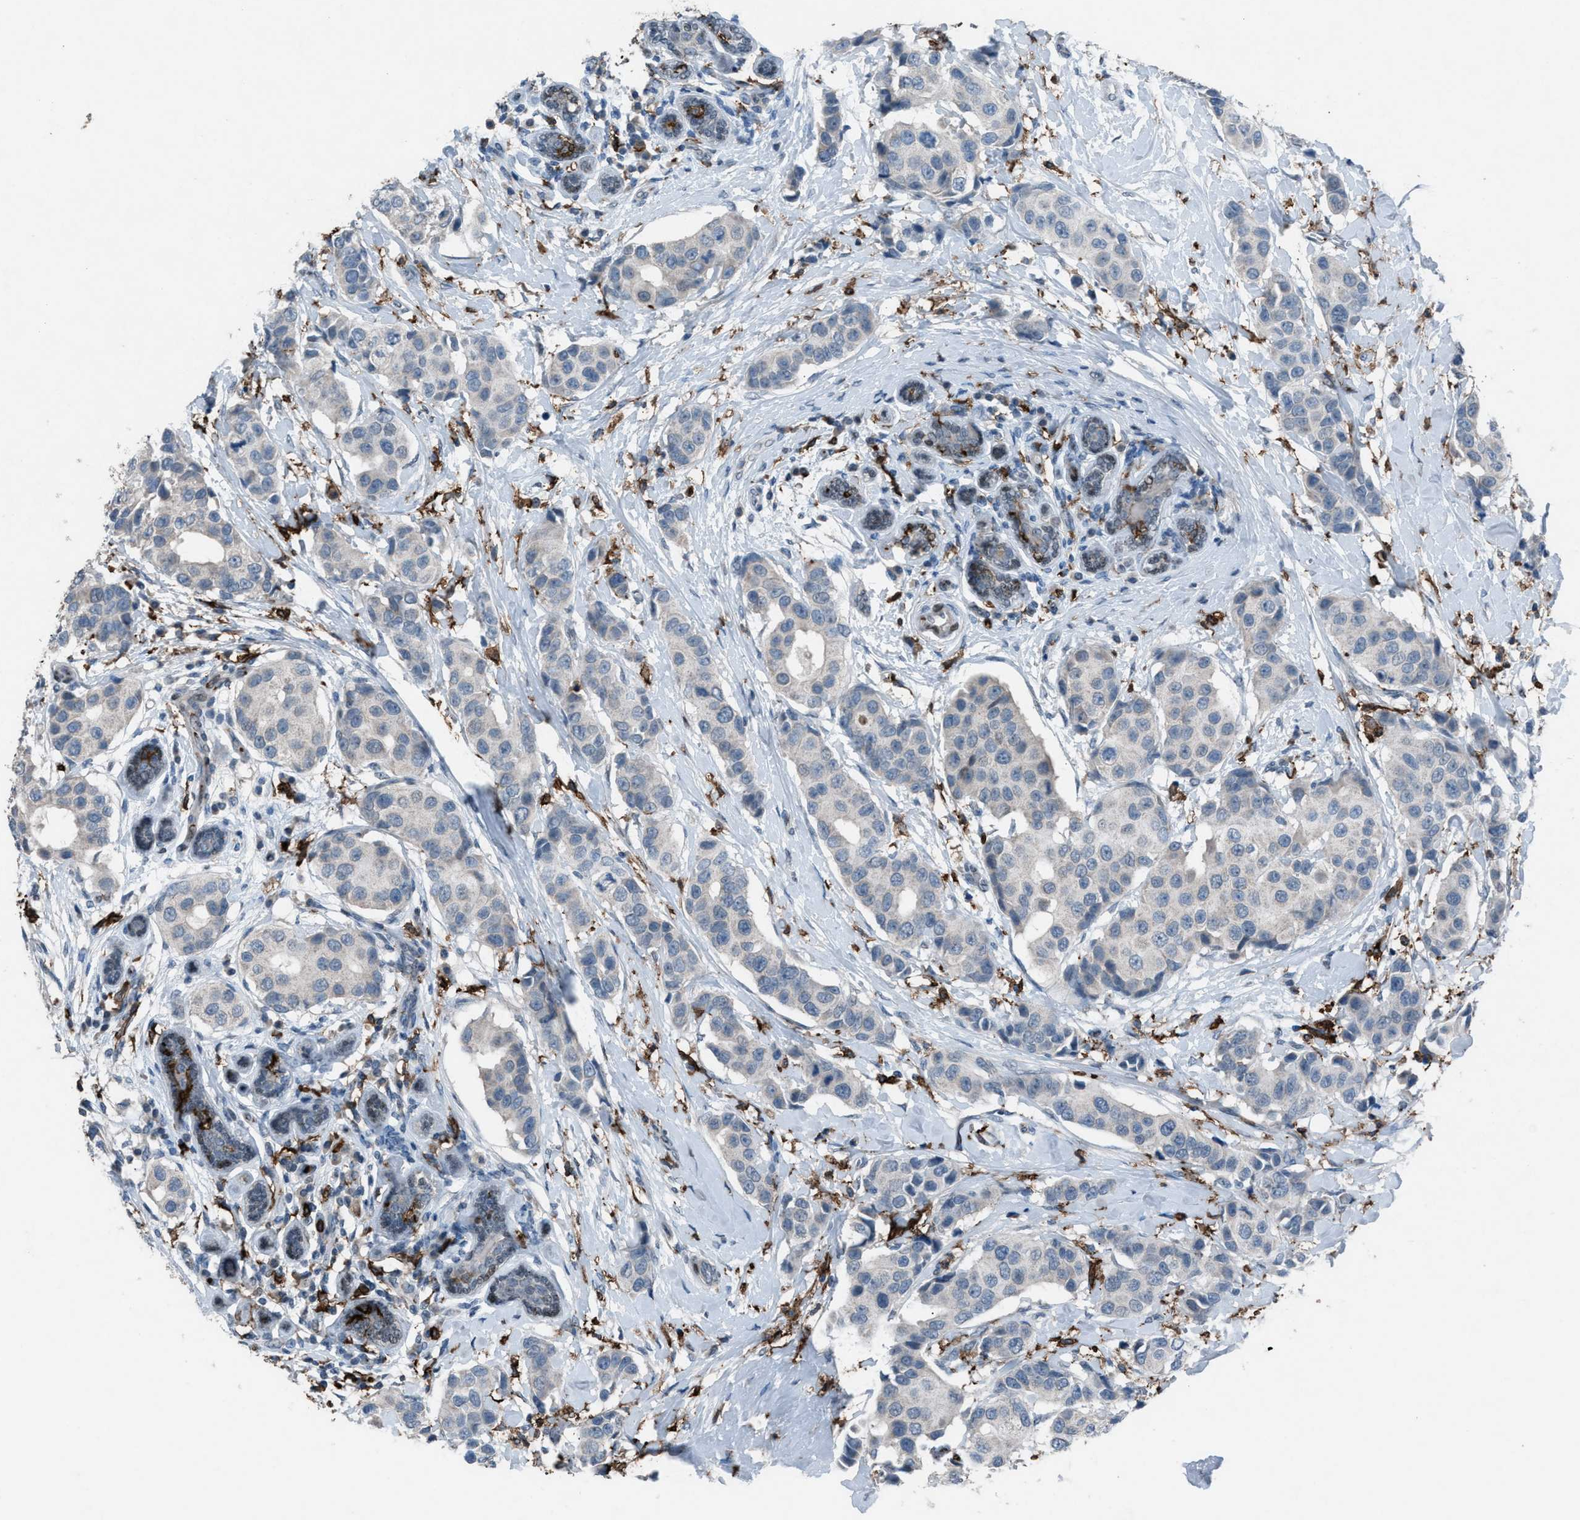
{"staining": {"intensity": "negative", "quantity": "none", "location": "none"}, "tissue": "breast cancer", "cell_type": "Tumor cells", "image_type": "cancer", "snomed": [{"axis": "morphology", "description": "Normal tissue, NOS"}, {"axis": "morphology", "description": "Duct carcinoma"}, {"axis": "topography", "description": "Breast"}], "caption": "An image of breast cancer (intraductal carcinoma) stained for a protein shows no brown staining in tumor cells. (IHC, brightfield microscopy, high magnification).", "gene": "FCER1G", "patient": {"sex": "female", "age": 39}}